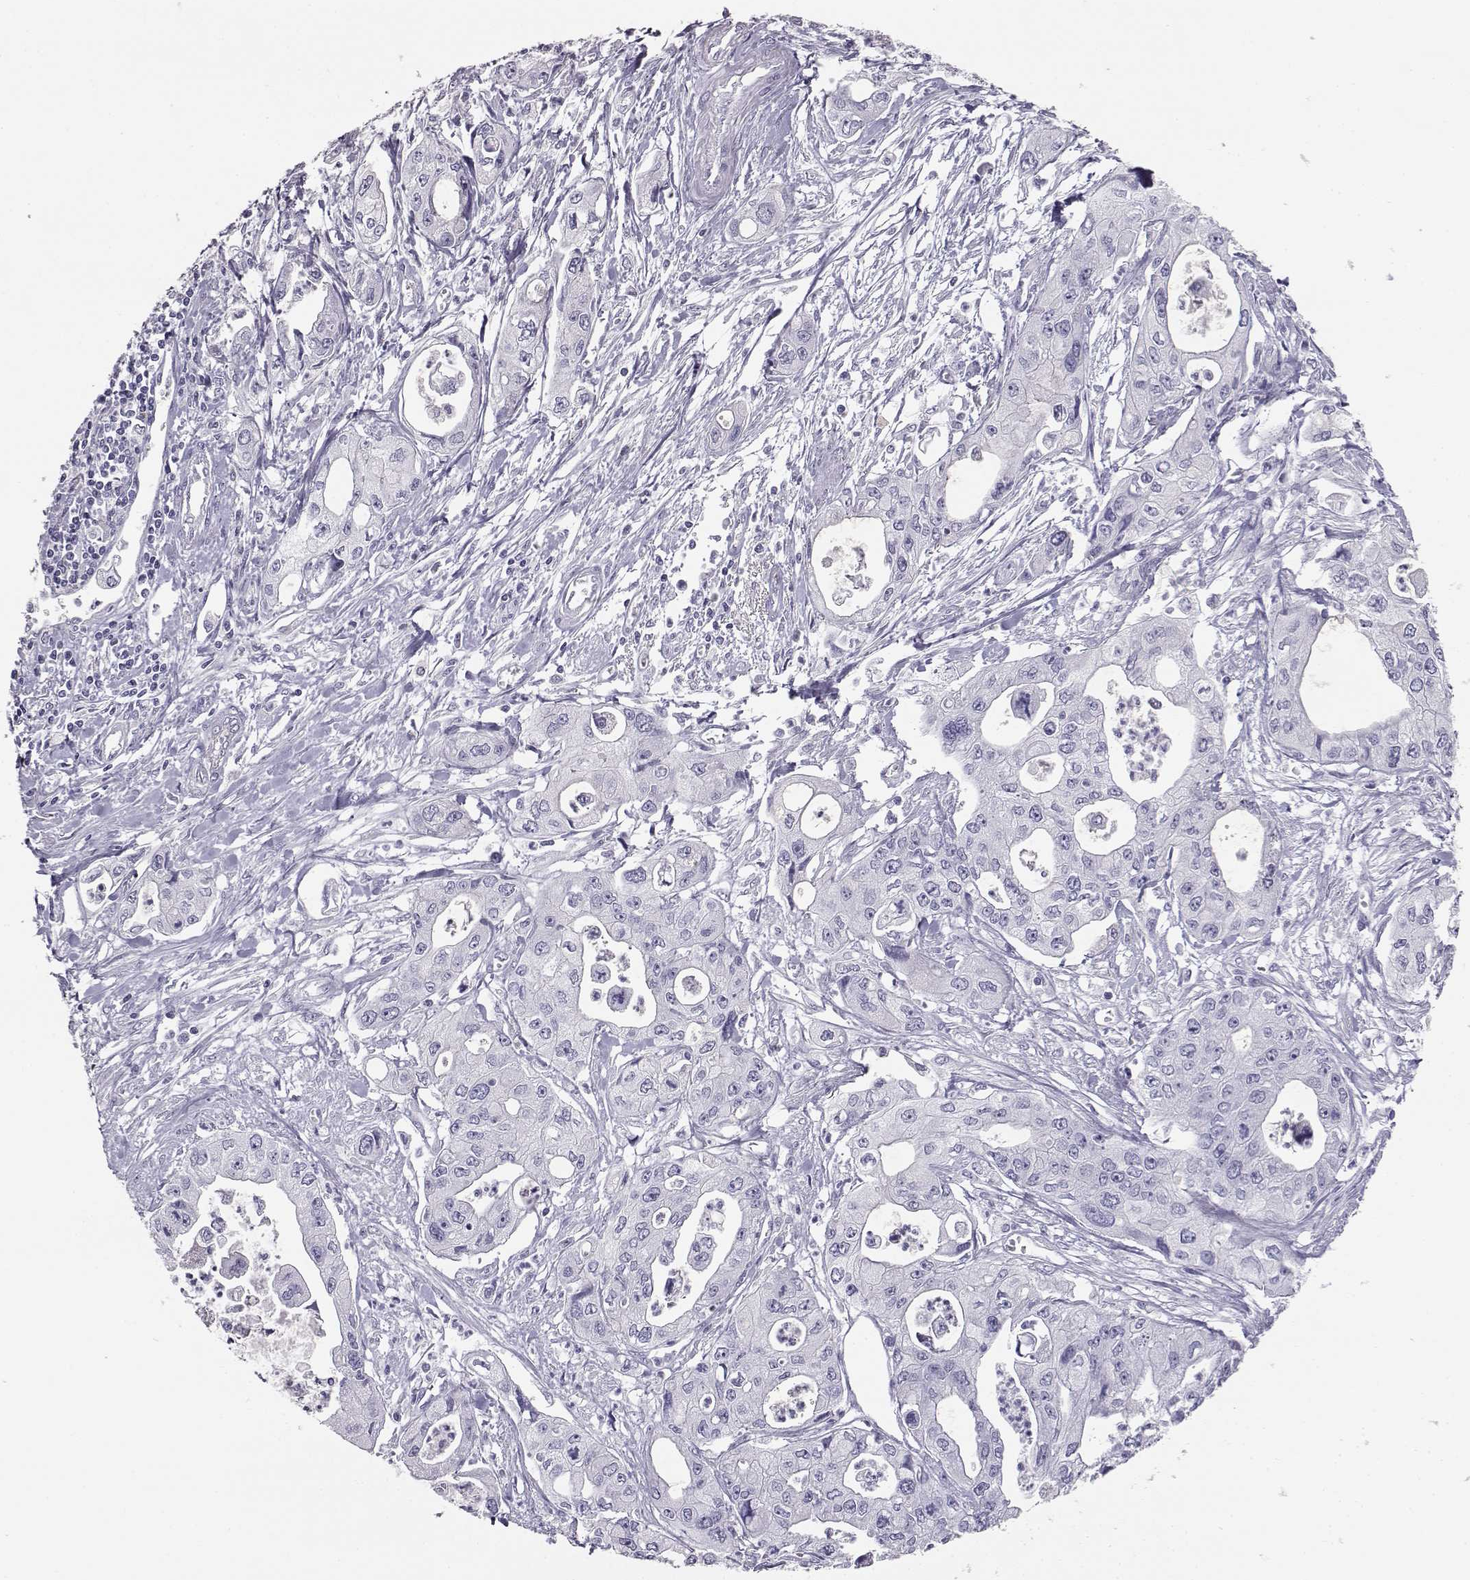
{"staining": {"intensity": "negative", "quantity": "none", "location": "none"}, "tissue": "pancreatic cancer", "cell_type": "Tumor cells", "image_type": "cancer", "snomed": [{"axis": "morphology", "description": "Adenocarcinoma, NOS"}, {"axis": "topography", "description": "Pancreas"}], "caption": "Protein analysis of pancreatic cancer reveals no significant expression in tumor cells.", "gene": "ITLN2", "patient": {"sex": "male", "age": 70}}